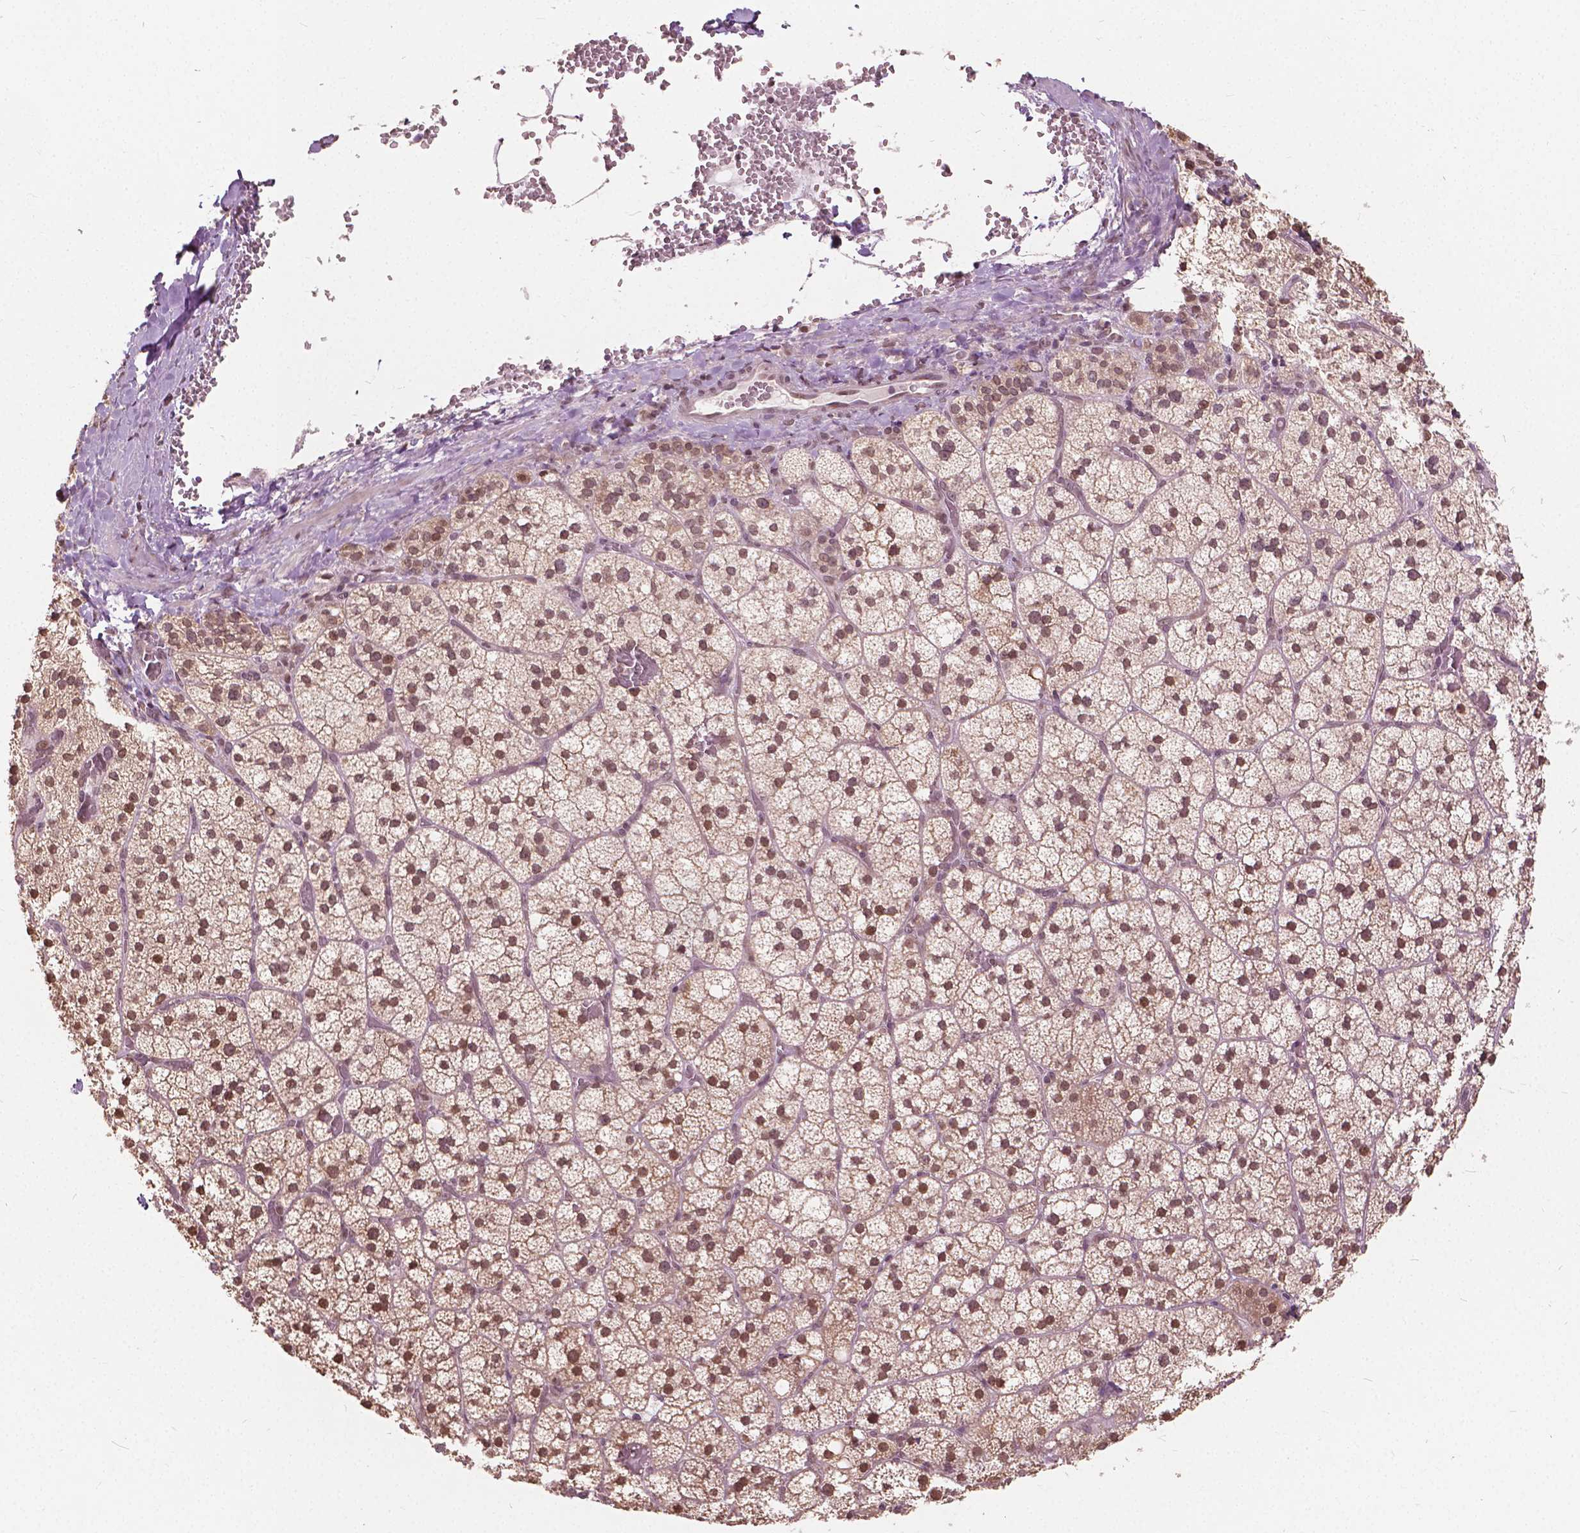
{"staining": {"intensity": "moderate", "quantity": ">75%", "location": "cytoplasmic/membranous,nuclear"}, "tissue": "adrenal gland", "cell_type": "Glandular cells", "image_type": "normal", "snomed": [{"axis": "morphology", "description": "Normal tissue, NOS"}, {"axis": "topography", "description": "Adrenal gland"}], "caption": "DAB (3,3'-diaminobenzidine) immunohistochemical staining of benign adrenal gland displays moderate cytoplasmic/membranous,nuclear protein staining in approximately >75% of glandular cells.", "gene": "HOXA10", "patient": {"sex": "male", "age": 53}}